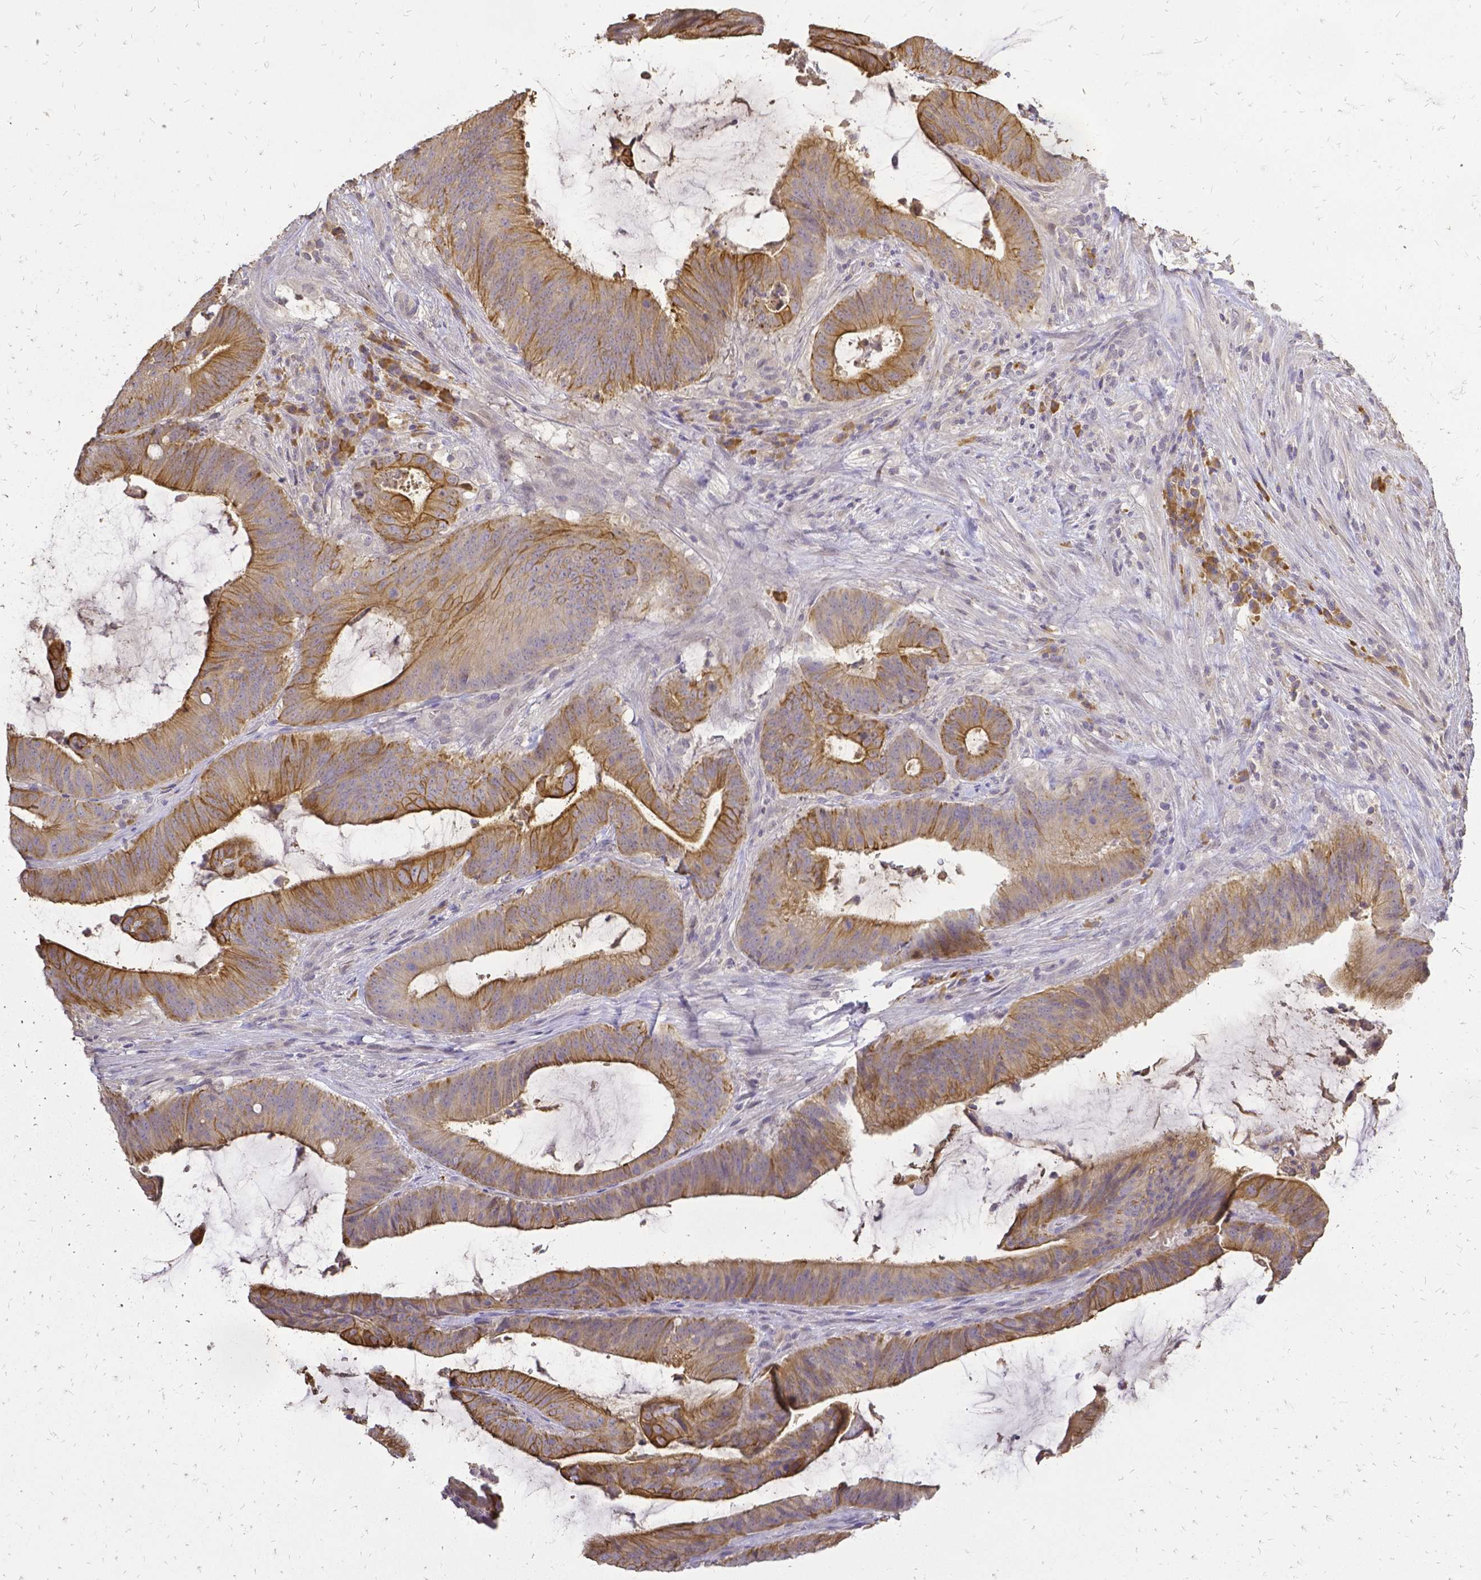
{"staining": {"intensity": "moderate", "quantity": "25%-75%", "location": "cytoplasmic/membranous"}, "tissue": "colorectal cancer", "cell_type": "Tumor cells", "image_type": "cancer", "snomed": [{"axis": "morphology", "description": "Adenocarcinoma, NOS"}, {"axis": "topography", "description": "Colon"}], "caption": "A high-resolution histopathology image shows immunohistochemistry (IHC) staining of colorectal cancer (adenocarcinoma), which exhibits moderate cytoplasmic/membranous positivity in about 25%-75% of tumor cells.", "gene": "CIB1", "patient": {"sex": "female", "age": 43}}